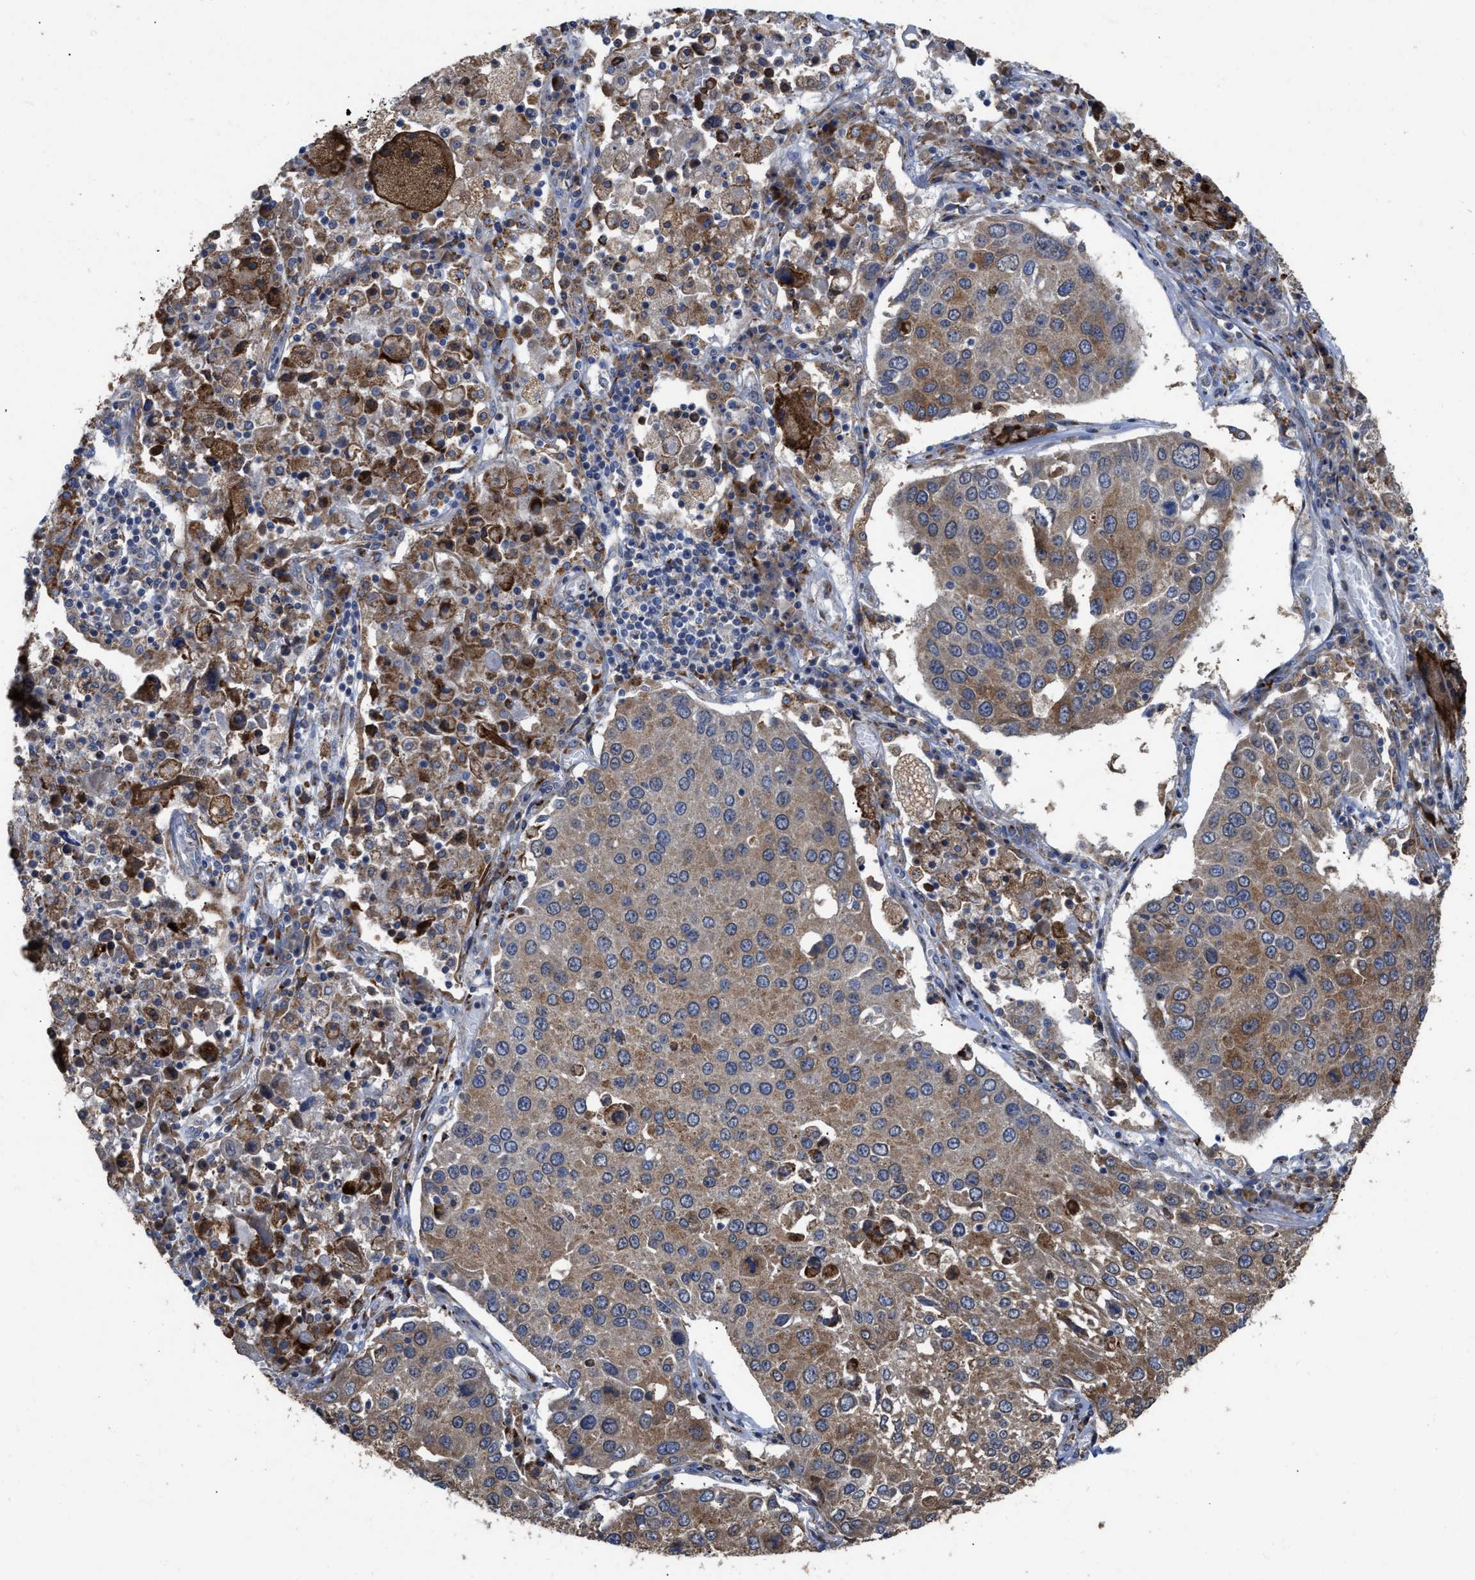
{"staining": {"intensity": "moderate", "quantity": ">75%", "location": "cytoplasmic/membranous"}, "tissue": "lung cancer", "cell_type": "Tumor cells", "image_type": "cancer", "snomed": [{"axis": "morphology", "description": "Squamous cell carcinoma, NOS"}, {"axis": "topography", "description": "Lung"}], "caption": "Protein expression analysis of human squamous cell carcinoma (lung) reveals moderate cytoplasmic/membranous positivity in approximately >75% of tumor cells.", "gene": "AK2", "patient": {"sex": "male", "age": 65}}